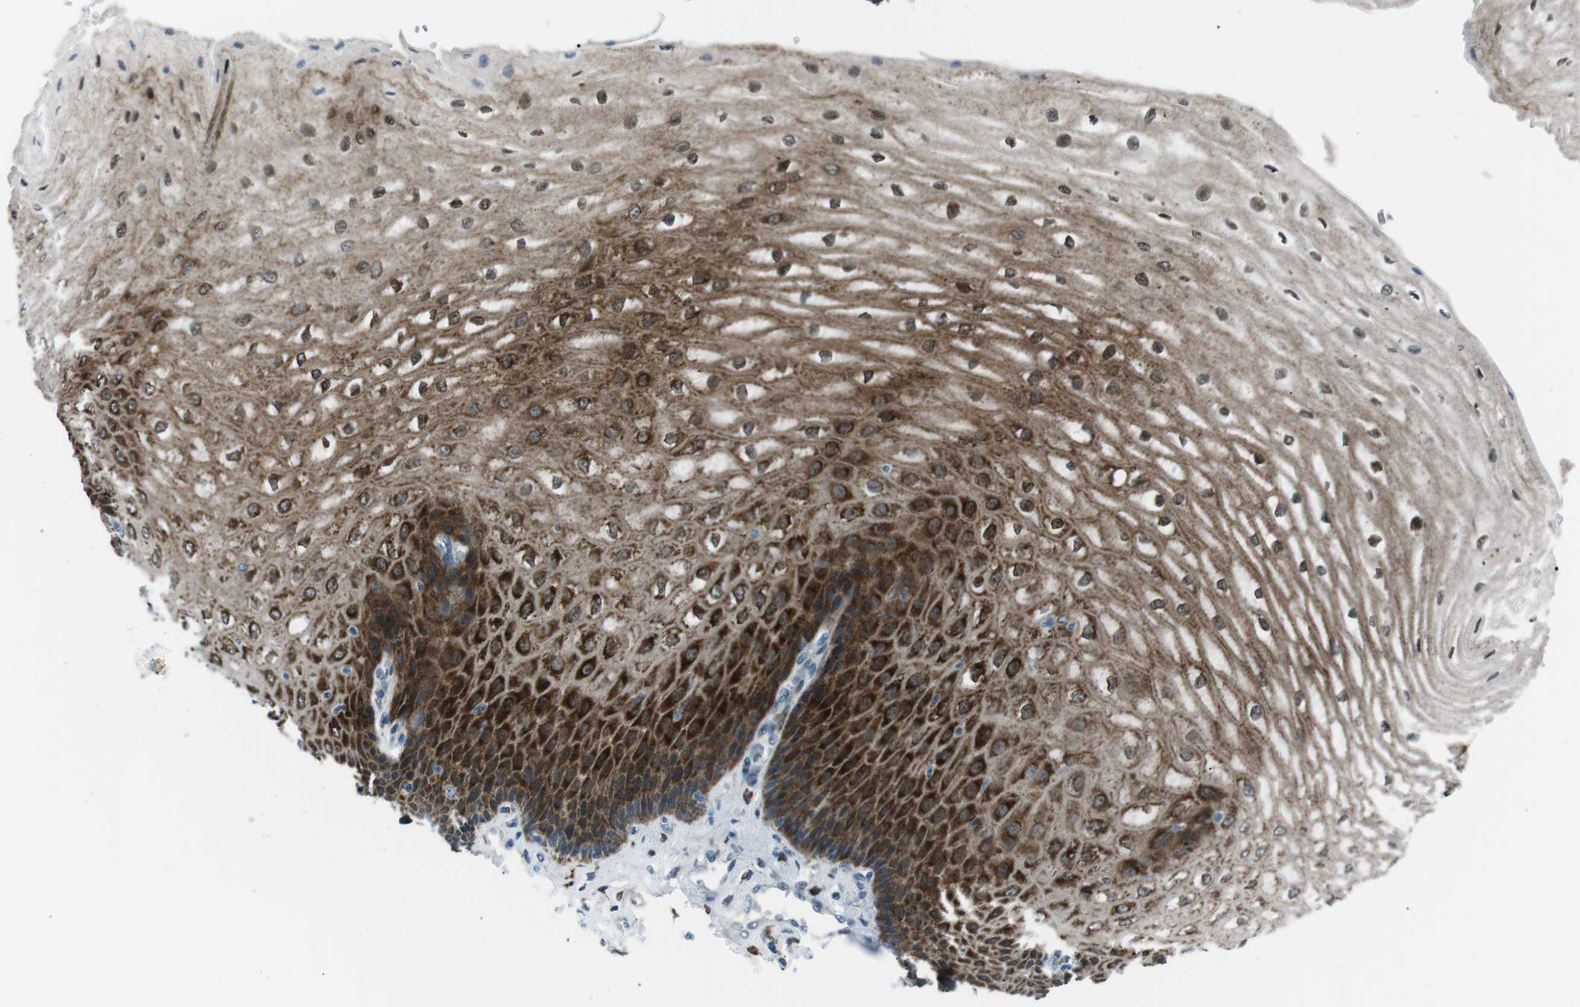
{"staining": {"intensity": "strong", "quantity": ">75%", "location": "cytoplasmic/membranous"}, "tissue": "esophagus", "cell_type": "Squamous epithelial cells", "image_type": "normal", "snomed": [{"axis": "morphology", "description": "Normal tissue, NOS"}, {"axis": "topography", "description": "Esophagus"}], "caption": "This is an image of IHC staining of normal esophagus, which shows strong staining in the cytoplasmic/membranous of squamous epithelial cells.", "gene": "BLNK", "patient": {"sex": "male", "age": 54}}